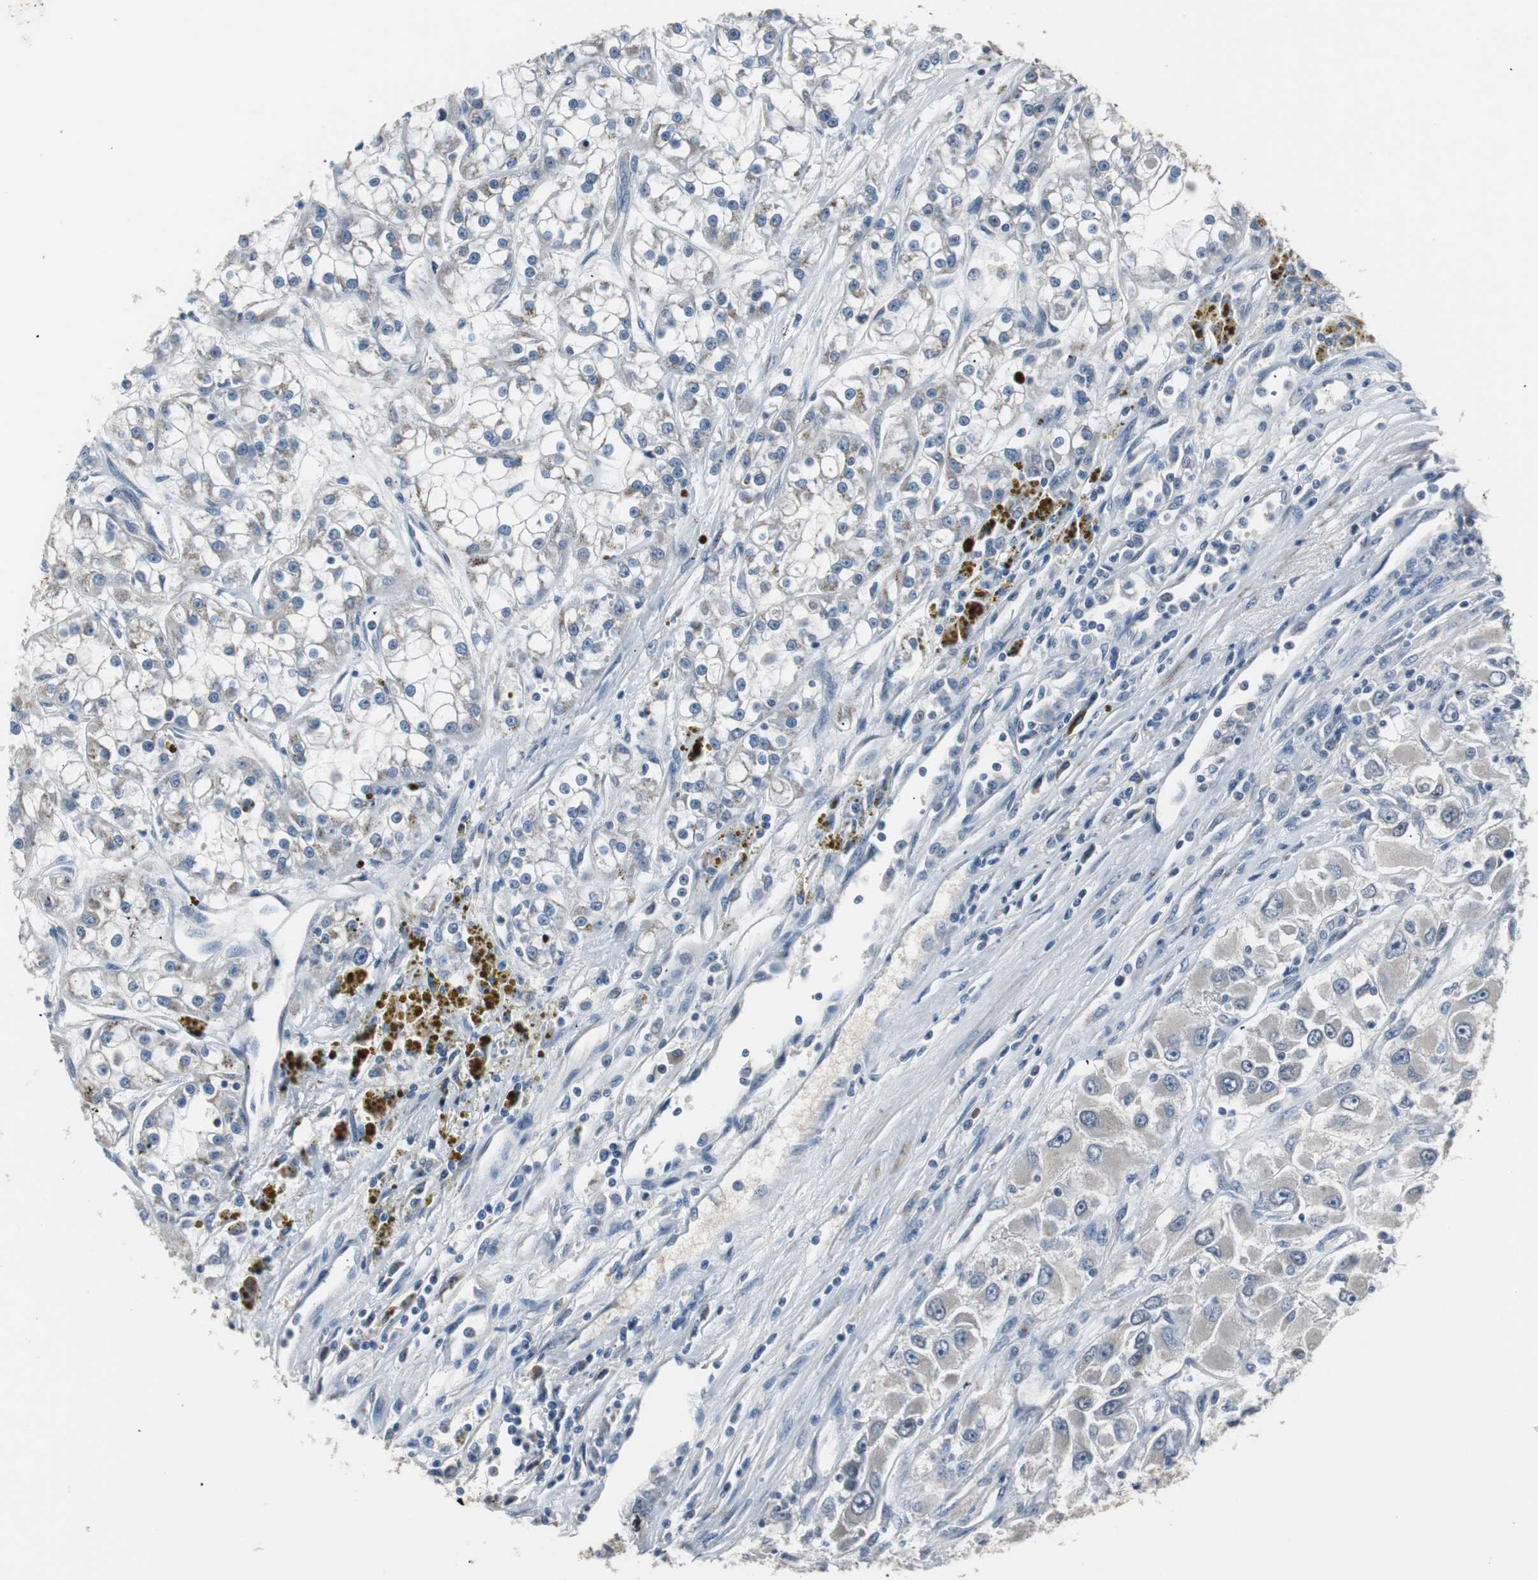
{"staining": {"intensity": "weak", "quantity": "25%-75%", "location": "cytoplasmic/membranous"}, "tissue": "renal cancer", "cell_type": "Tumor cells", "image_type": "cancer", "snomed": [{"axis": "morphology", "description": "Adenocarcinoma, NOS"}, {"axis": "topography", "description": "Kidney"}], "caption": "Protein staining shows weak cytoplasmic/membranous positivity in about 25%-75% of tumor cells in renal cancer (adenocarcinoma).", "gene": "PCYT1B", "patient": {"sex": "female", "age": 52}}